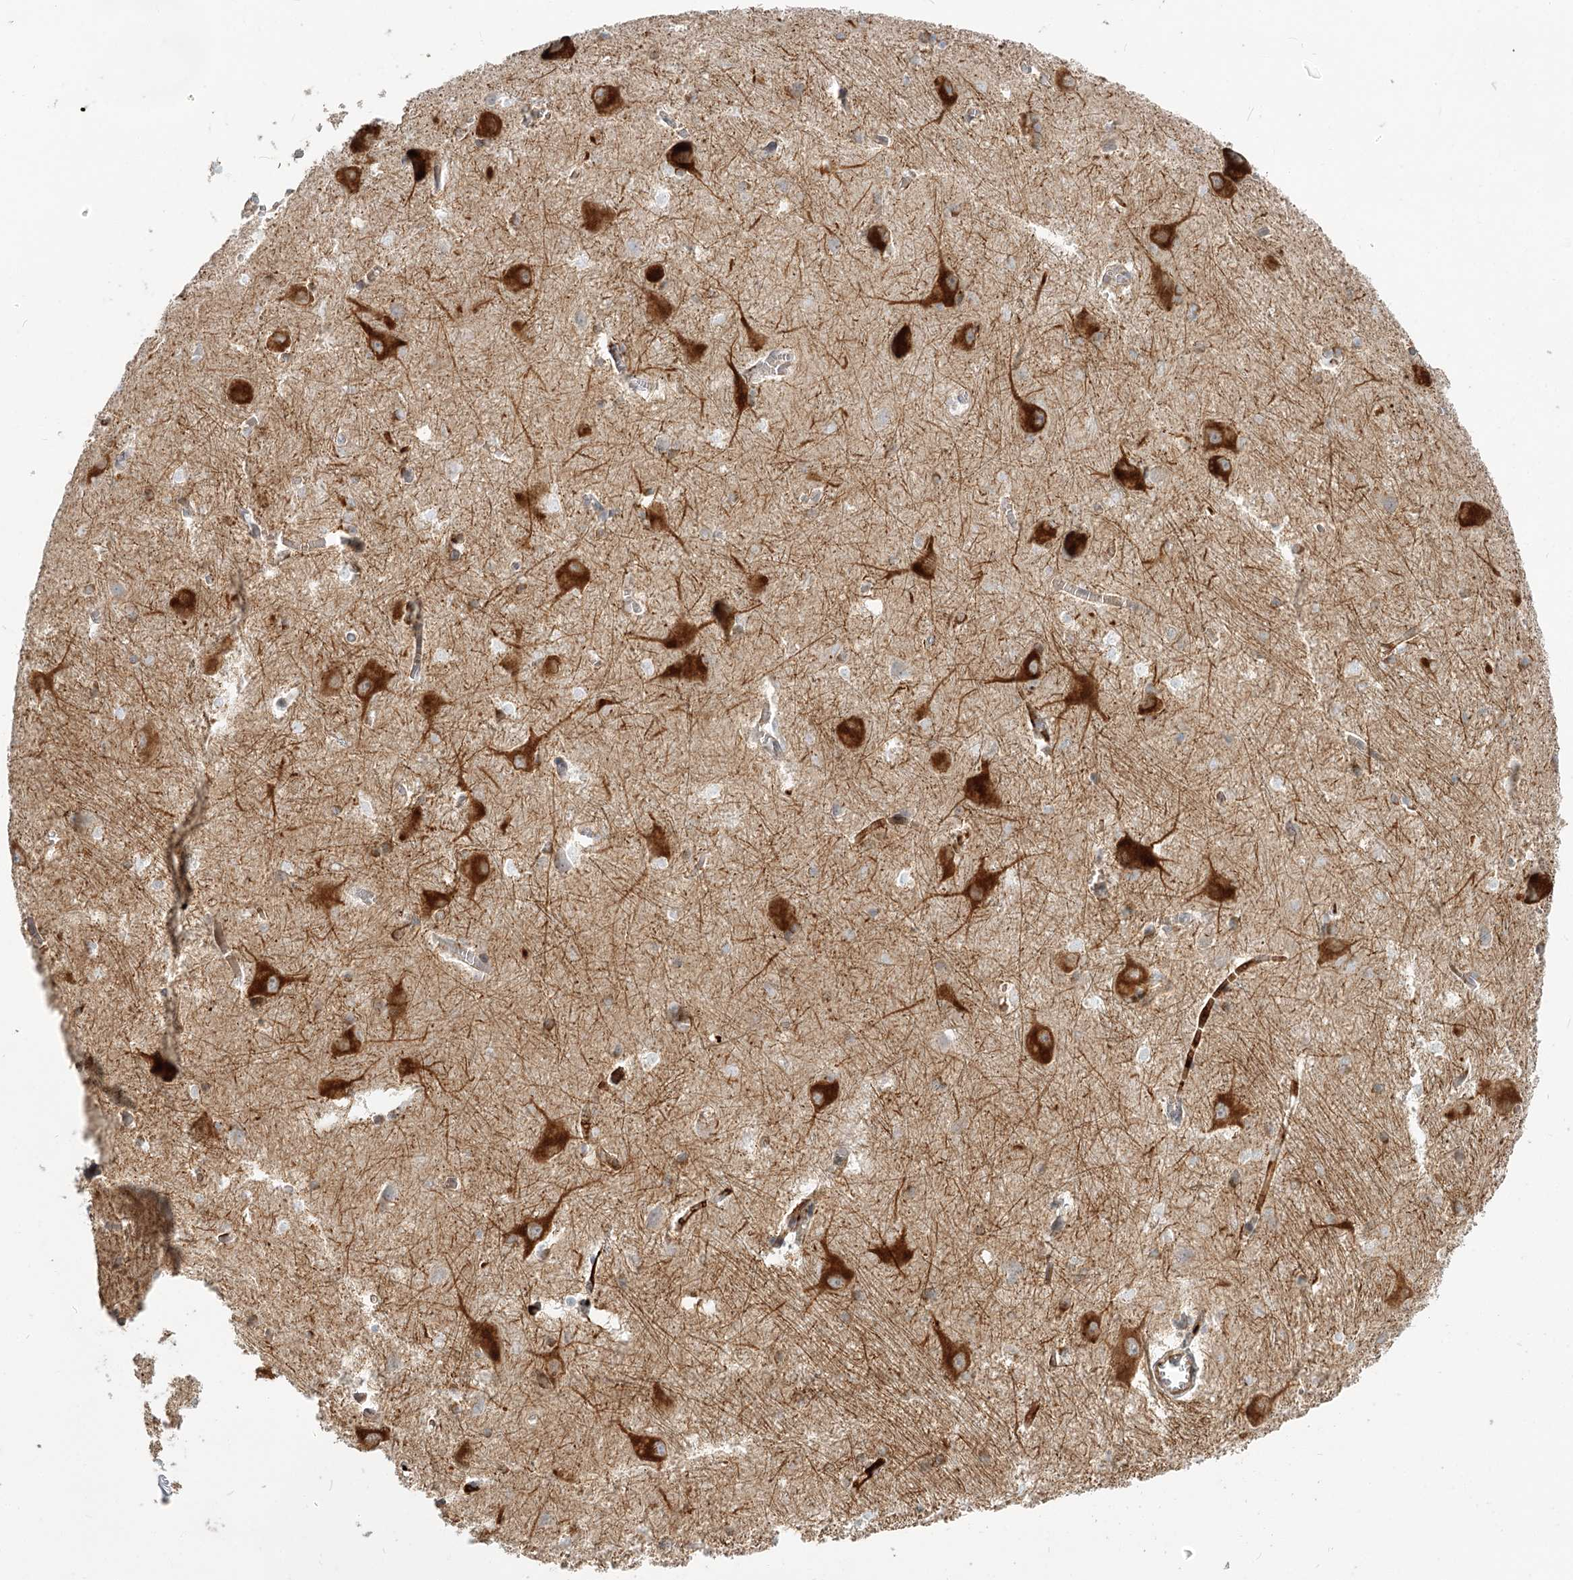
{"staining": {"intensity": "moderate", "quantity": "<25%", "location": "cytoplasmic/membranous"}, "tissue": "caudate", "cell_type": "Glial cells", "image_type": "normal", "snomed": [{"axis": "morphology", "description": "Normal tissue, NOS"}, {"axis": "topography", "description": "Lateral ventricle wall"}], "caption": "Glial cells show moderate cytoplasmic/membranous expression in about <25% of cells in normal caudate.", "gene": "GUCY2C", "patient": {"sex": "male", "age": 37}}